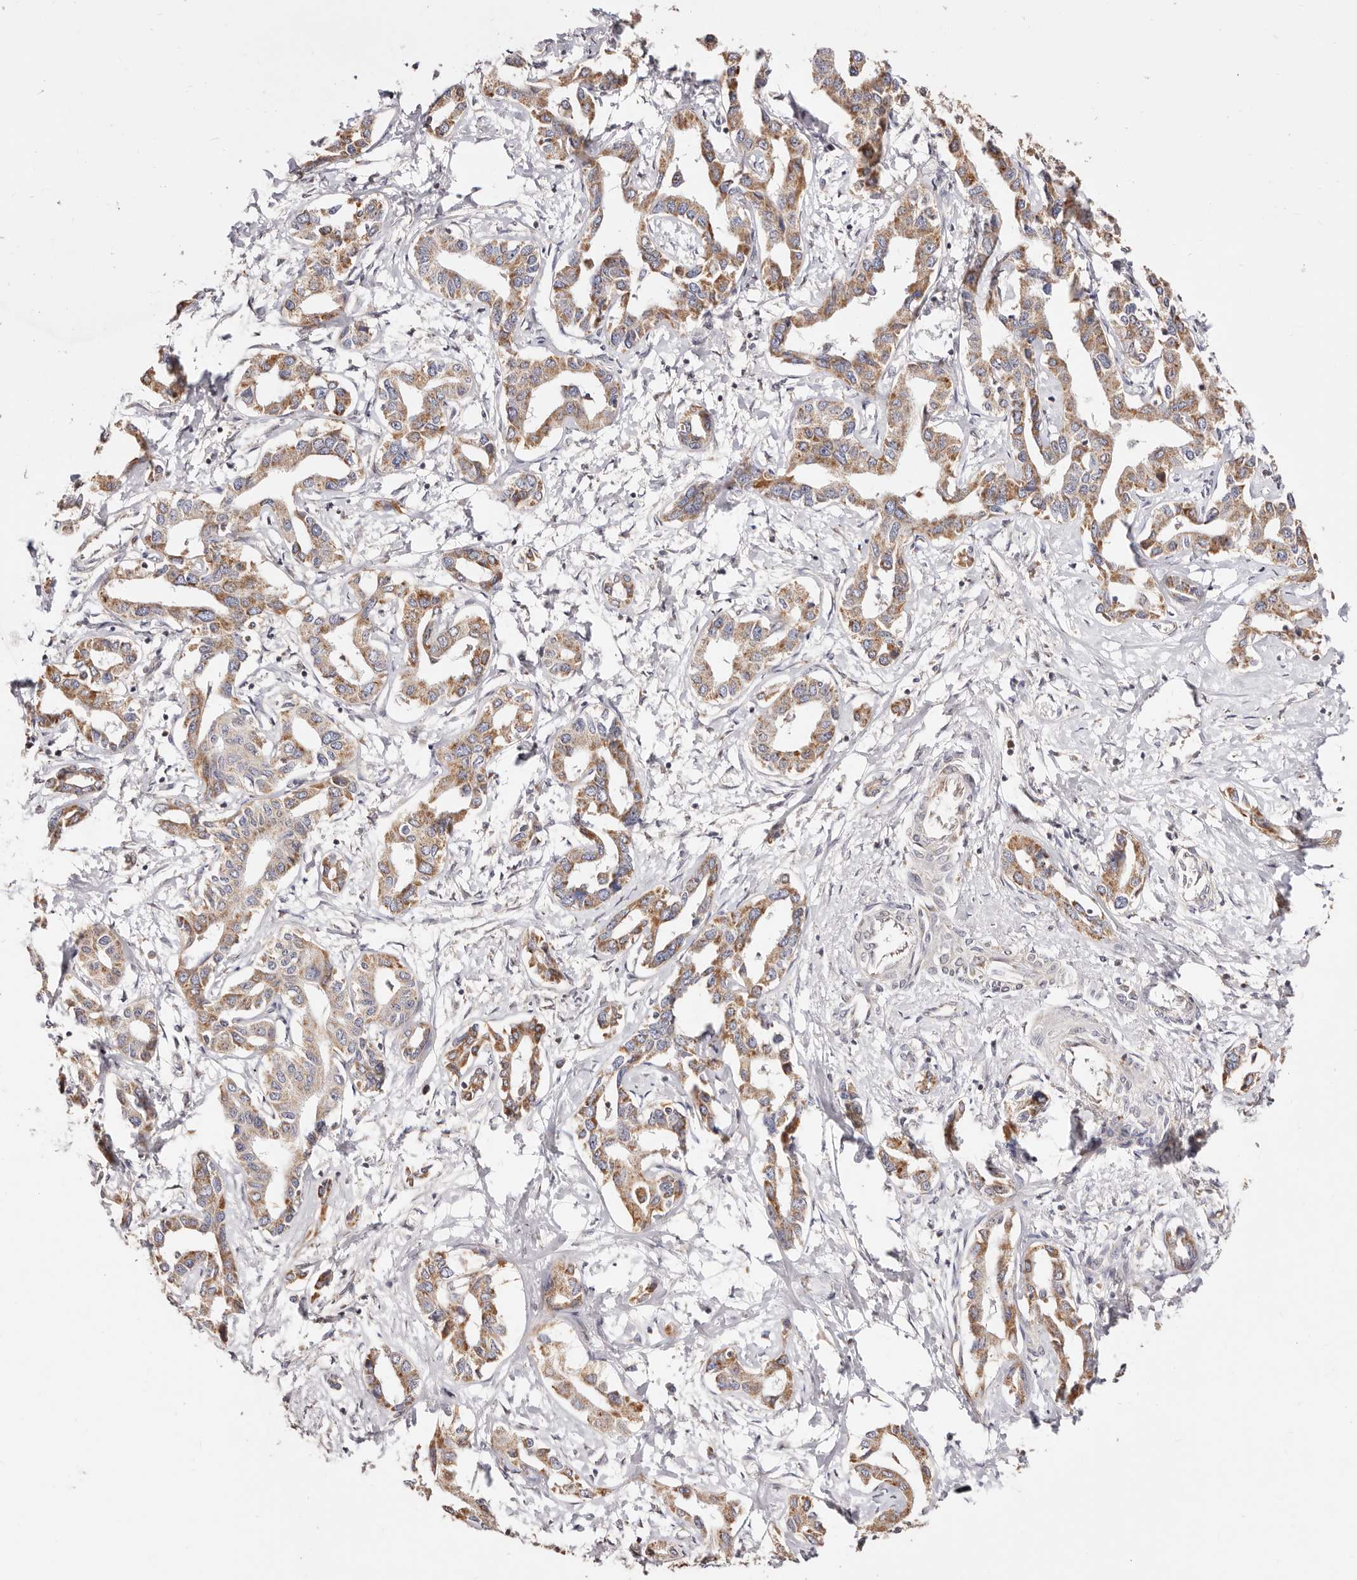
{"staining": {"intensity": "moderate", "quantity": ">75%", "location": "cytoplasmic/membranous"}, "tissue": "liver cancer", "cell_type": "Tumor cells", "image_type": "cancer", "snomed": [{"axis": "morphology", "description": "Cholangiocarcinoma"}, {"axis": "topography", "description": "Liver"}], "caption": "This image demonstrates liver cancer (cholangiocarcinoma) stained with immunohistochemistry to label a protein in brown. The cytoplasmic/membranous of tumor cells show moderate positivity for the protein. Nuclei are counter-stained blue.", "gene": "MAPK1", "patient": {"sex": "male", "age": 59}}